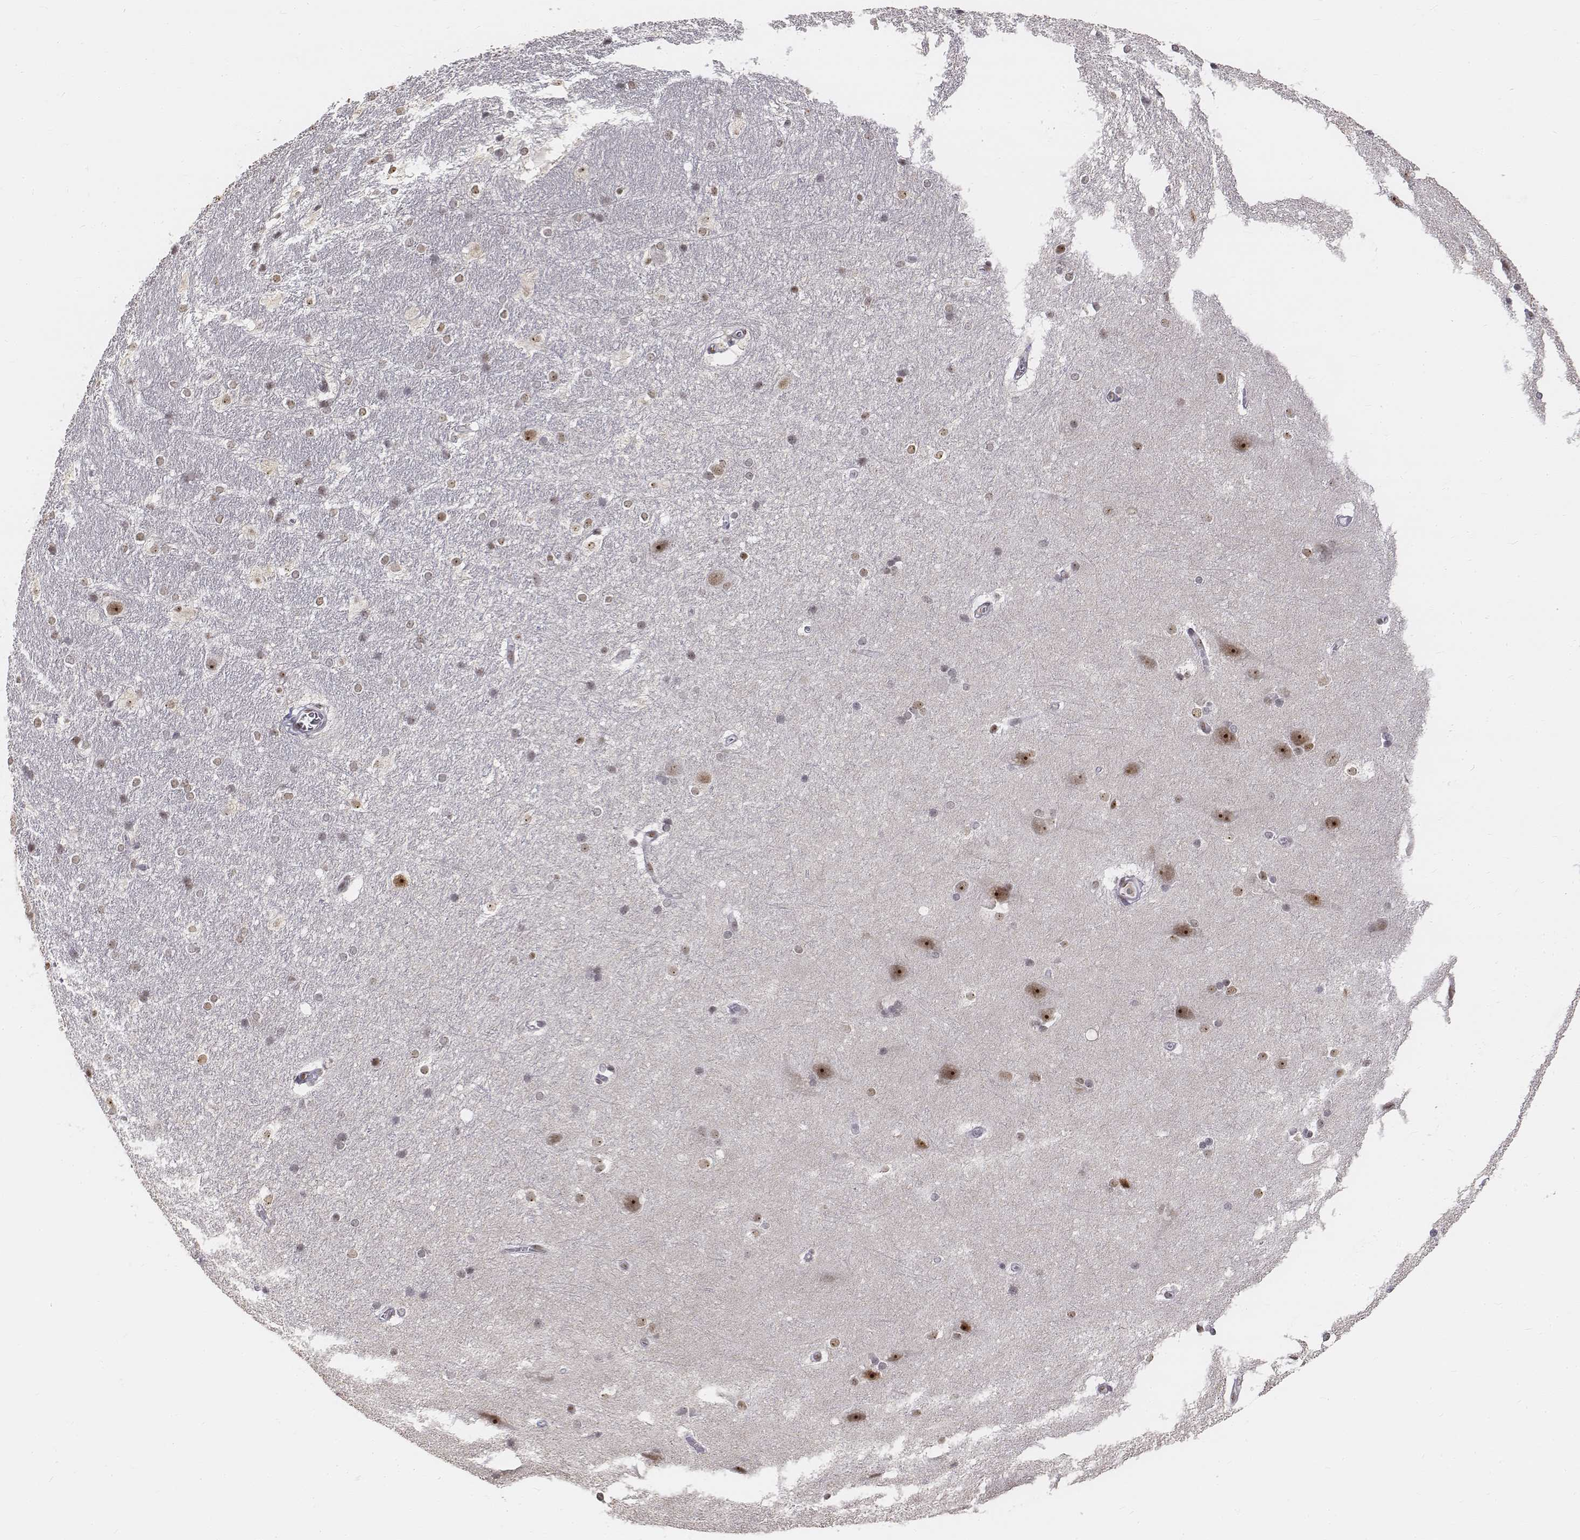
{"staining": {"intensity": "moderate", "quantity": "<25%", "location": "nuclear"}, "tissue": "hippocampus", "cell_type": "Glial cells", "image_type": "normal", "snomed": [{"axis": "morphology", "description": "Normal tissue, NOS"}, {"axis": "topography", "description": "Cerebral cortex"}, {"axis": "topography", "description": "Hippocampus"}], "caption": "Protein staining reveals moderate nuclear staining in about <25% of glial cells in unremarkable hippocampus.", "gene": "PHF6", "patient": {"sex": "female", "age": 19}}